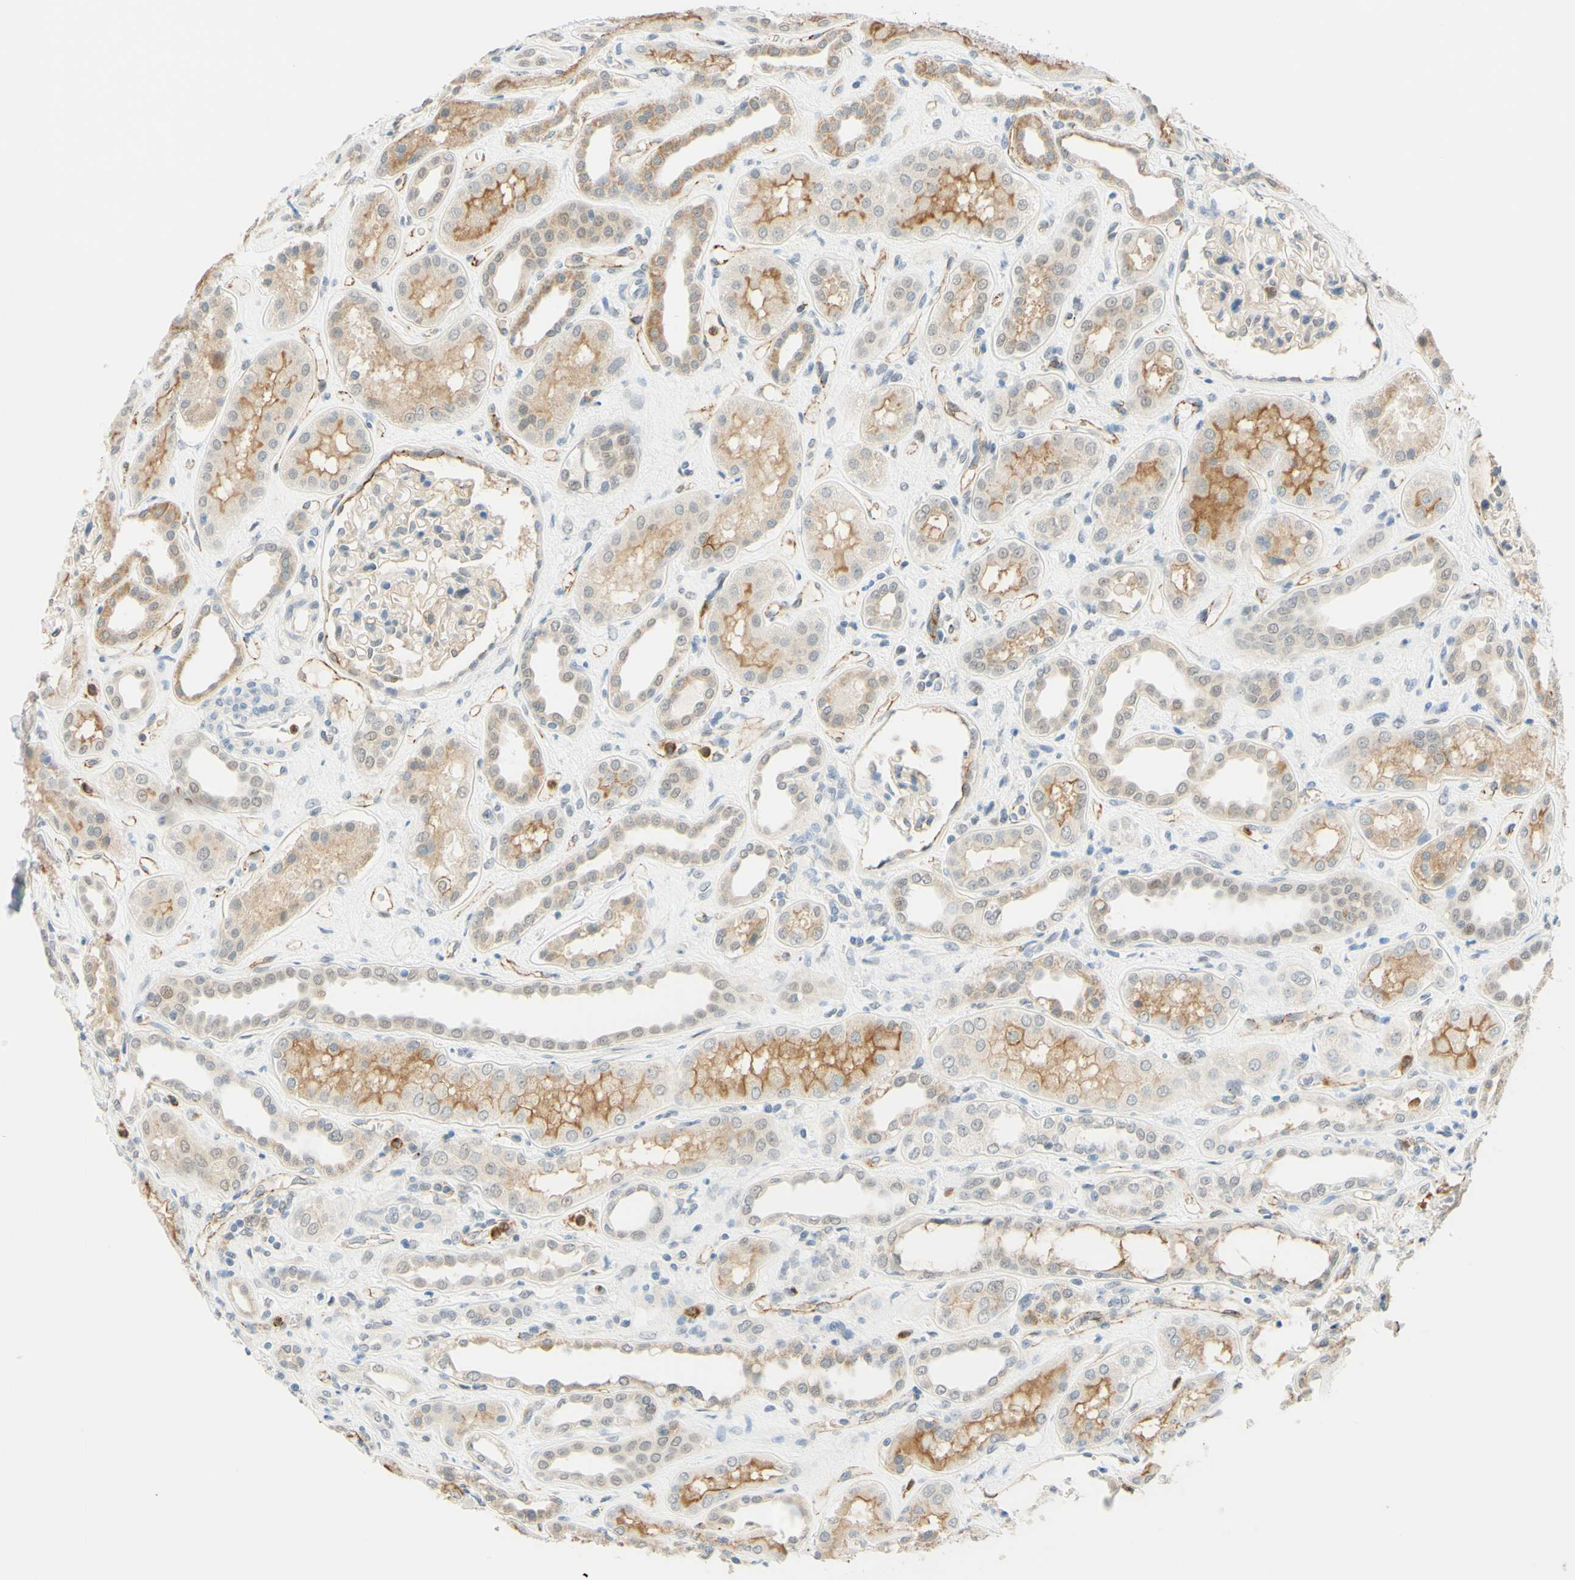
{"staining": {"intensity": "weak", "quantity": "<25%", "location": "cytoplasmic/membranous"}, "tissue": "kidney", "cell_type": "Cells in glomeruli", "image_type": "normal", "snomed": [{"axis": "morphology", "description": "Normal tissue, NOS"}, {"axis": "topography", "description": "Kidney"}], "caption": "Cells in glomeruli are negative for brown protein staining in benign kidney. (DAB (3,3'-diaminobenzidine) IHC visualized using brightfield microscopy, high magnification).", "gene": "TREM2", "patient": {"sex": "male", "age": 59}}